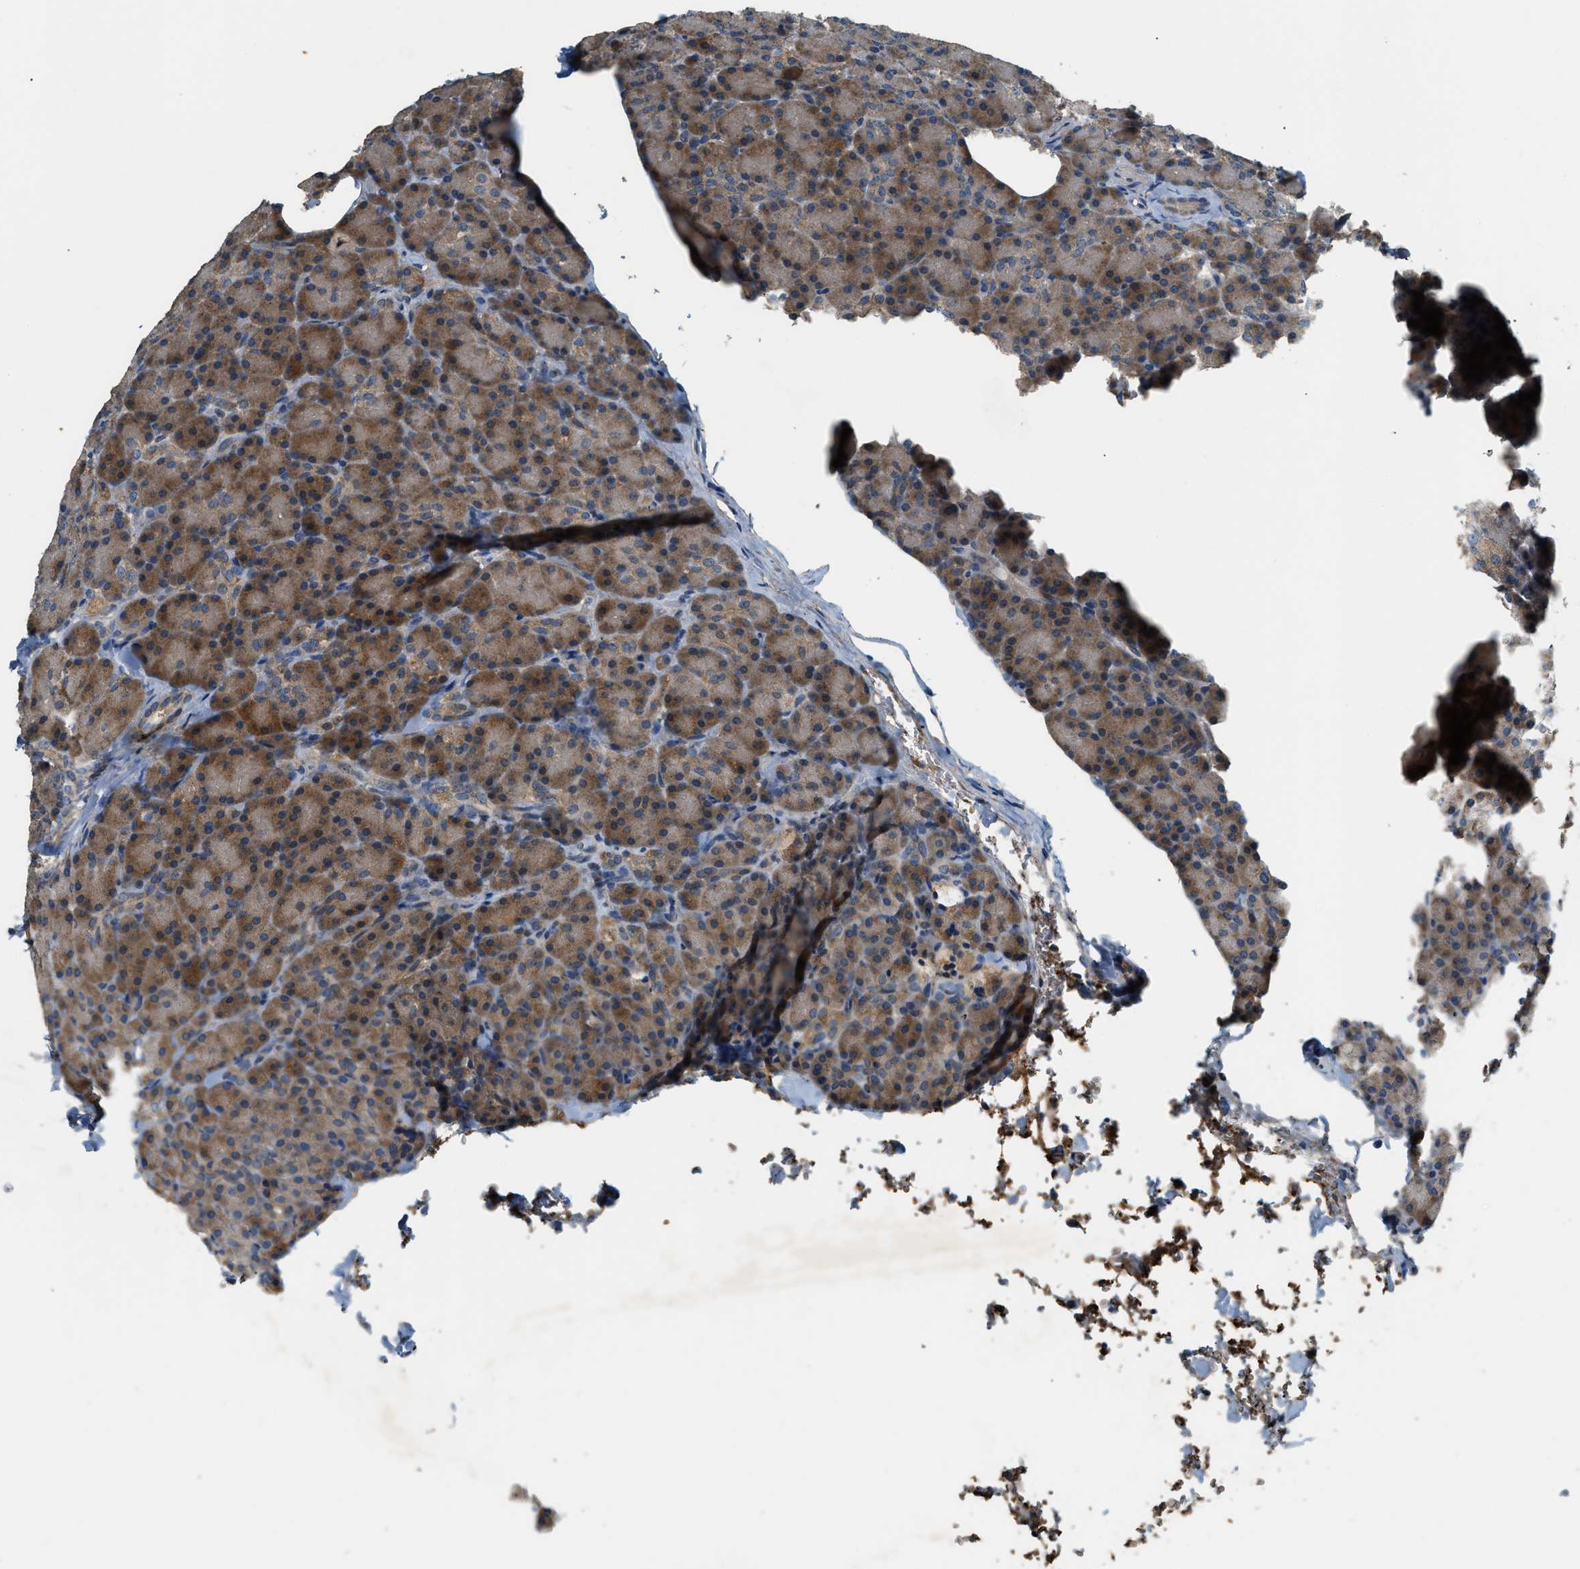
{"staining": {"intensity": "moderate", "quantity": ">75%", "location": "cytoplasmic/membranous"}, "tissue": "pancreas", "cell_type": "Exocrine glandular cells", "image_type": "normal", "snomed": [{"axis": "morphology", "description": "Normal tissue, NOS"}, {"axis": "topography", "description": "Pancreas"}], "caption": "Human pancreas stained for a protein (brown) shows moderate cytoplasmic/membranous positive positivity in approximately >75% of exocrine glandular cells.", "gene": "CFLAR", "patient": {"sex": "female", "age": 43}}